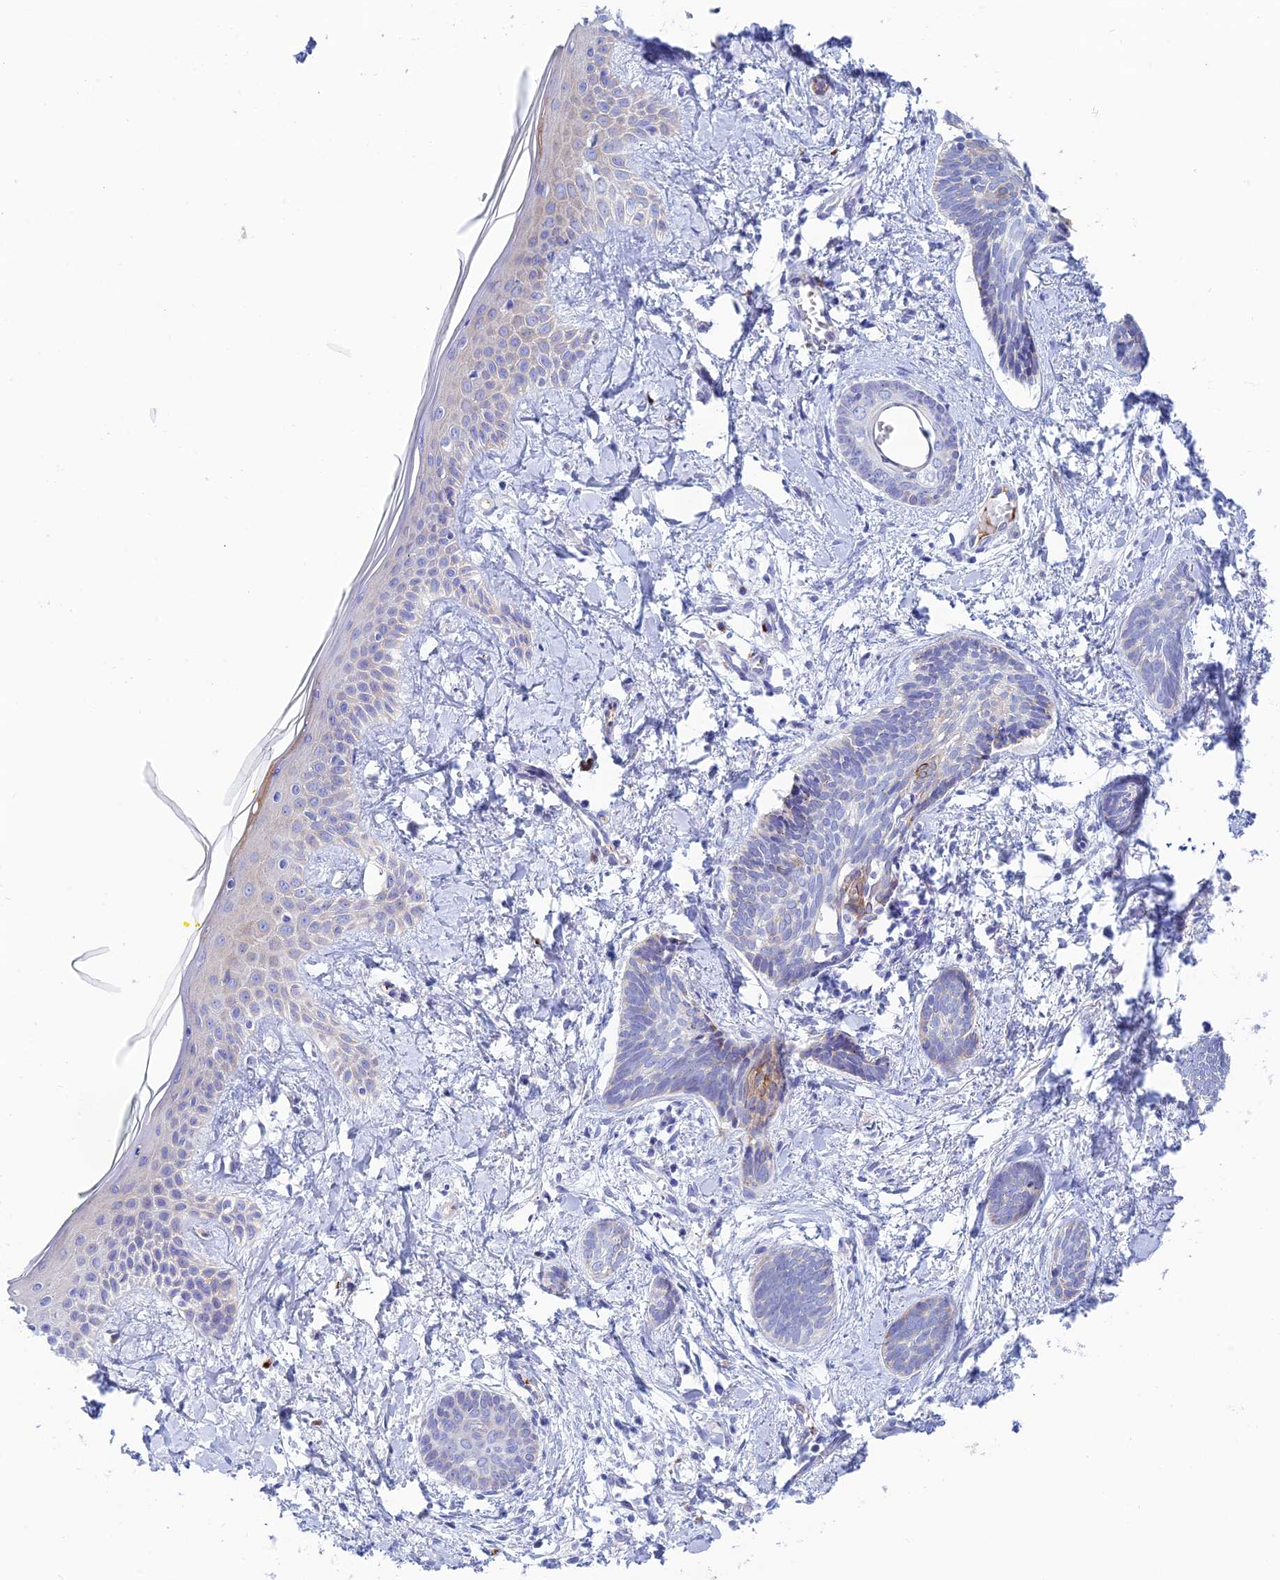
{"staining": {"intensity": "negative", "quantity": "none", "location": "none"}, "tissue": "skin cancer", "cell_type": "Tumor cells", "image_type": "cancer", "snomed": [{"axis": "morphology", "description": "Basal cell carcinoma"}, {"axis": "topography", "description": "Skin"}], "caption": "IHC image of neoplastic tissue: skin cancer (basal cell carcinoma) stained with DAB (3,3'-diaminobenzidine) displays no significant protein positivity in tumor cells.", "gene": "CEP152", "patient": {"sex": "female", "age": 81}}